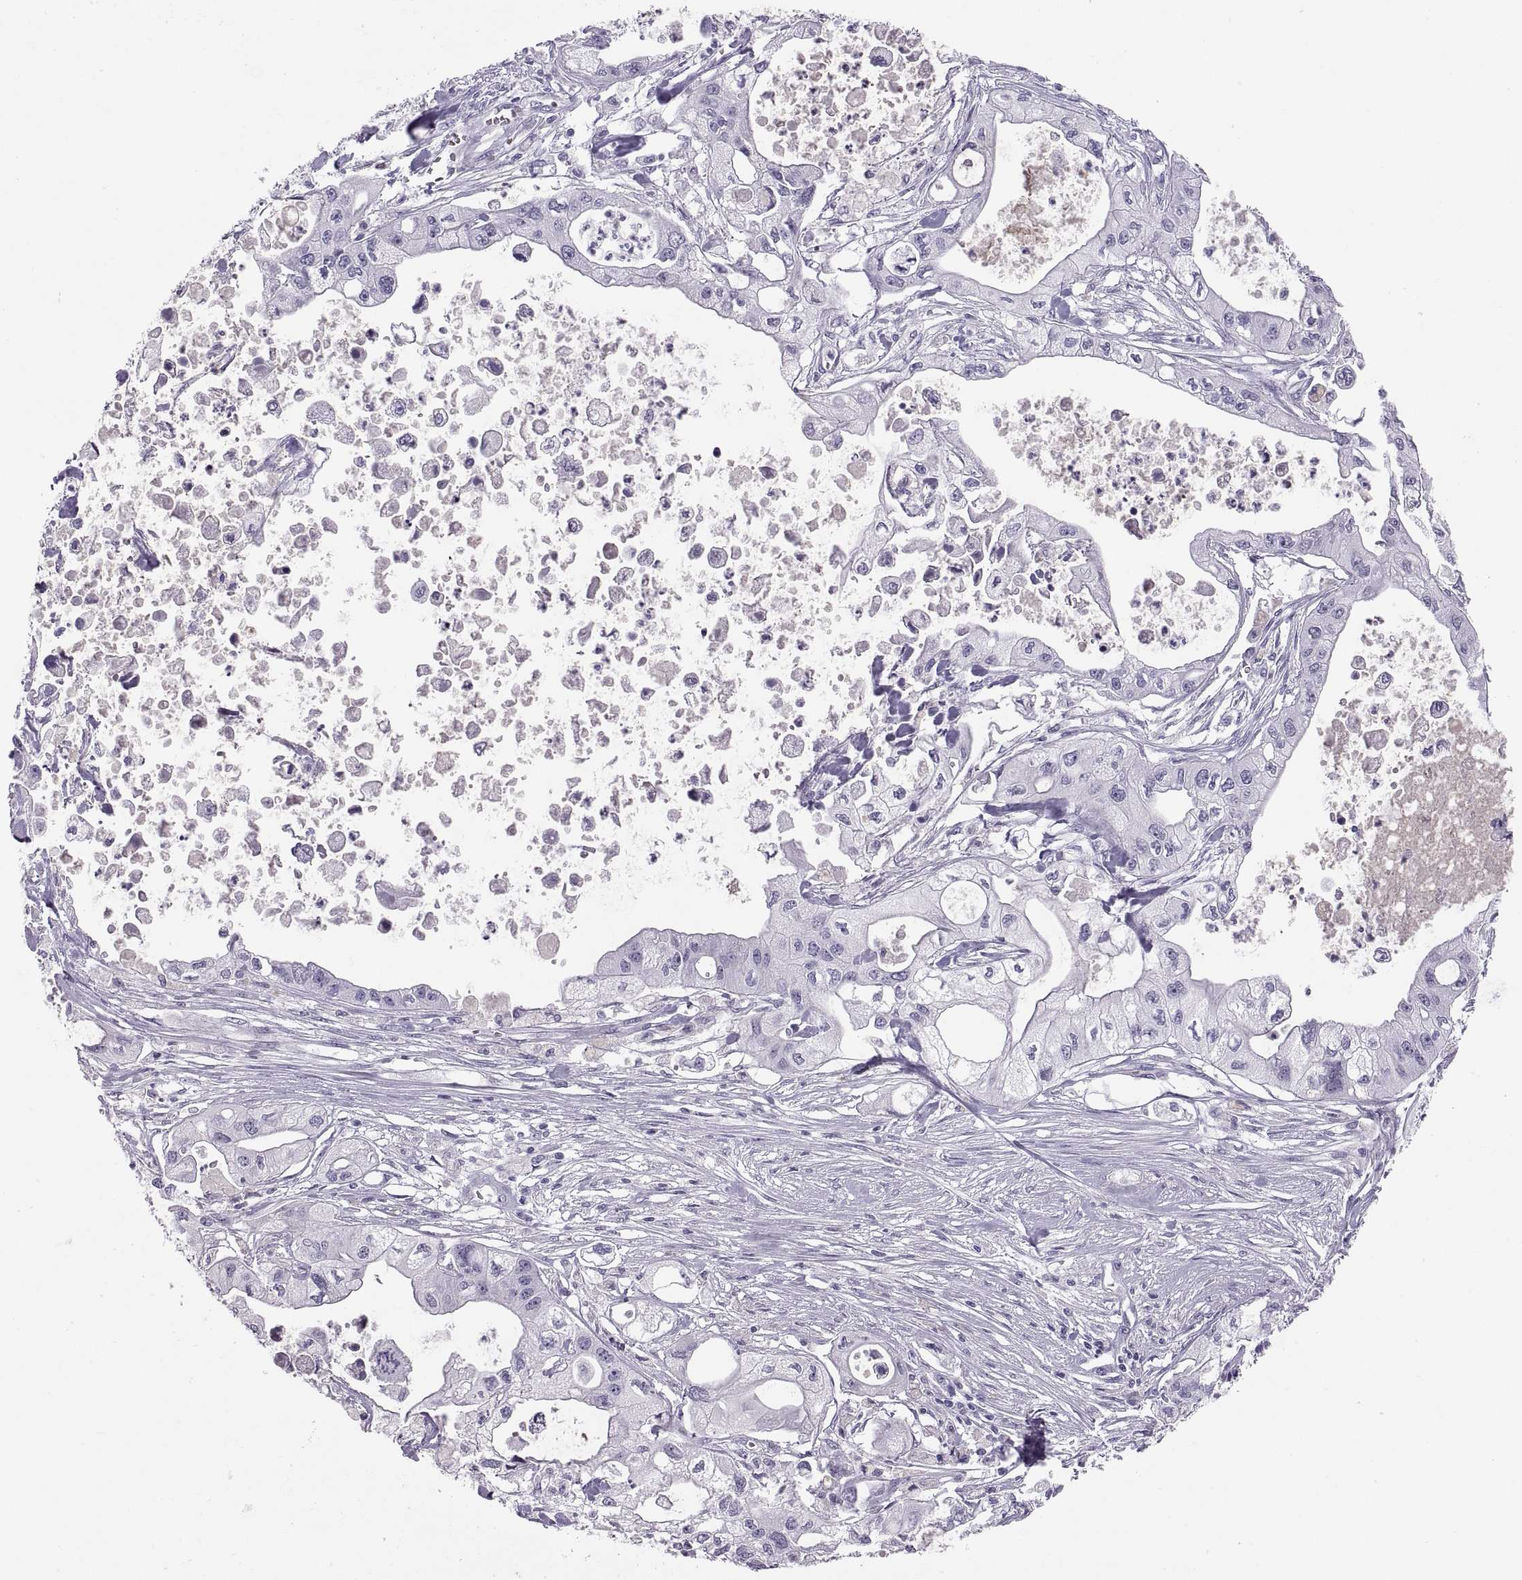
{"staining": {"intensity": "negative", "quantity": "none", "location": "none"}, "tissue": "pancreatic cancer", "cell_type": "Tumor cells", "image_type": "cancer", "snomed": [{"axis": "morphology", "description": "Adenocarcinoma, NOS"}, {"axis": "topography", "description": "Pancreas"}], "caption": "This is a photomicrograph of immunohistochemistry (IHC) staining of pancreatic cancer, which shows no positivity in tumor cells. (Immunohistochemistry, brightfield microscopy, high magnification).", "gene": "QRICH2", "patient": {"sex": "male", "age": 70}}